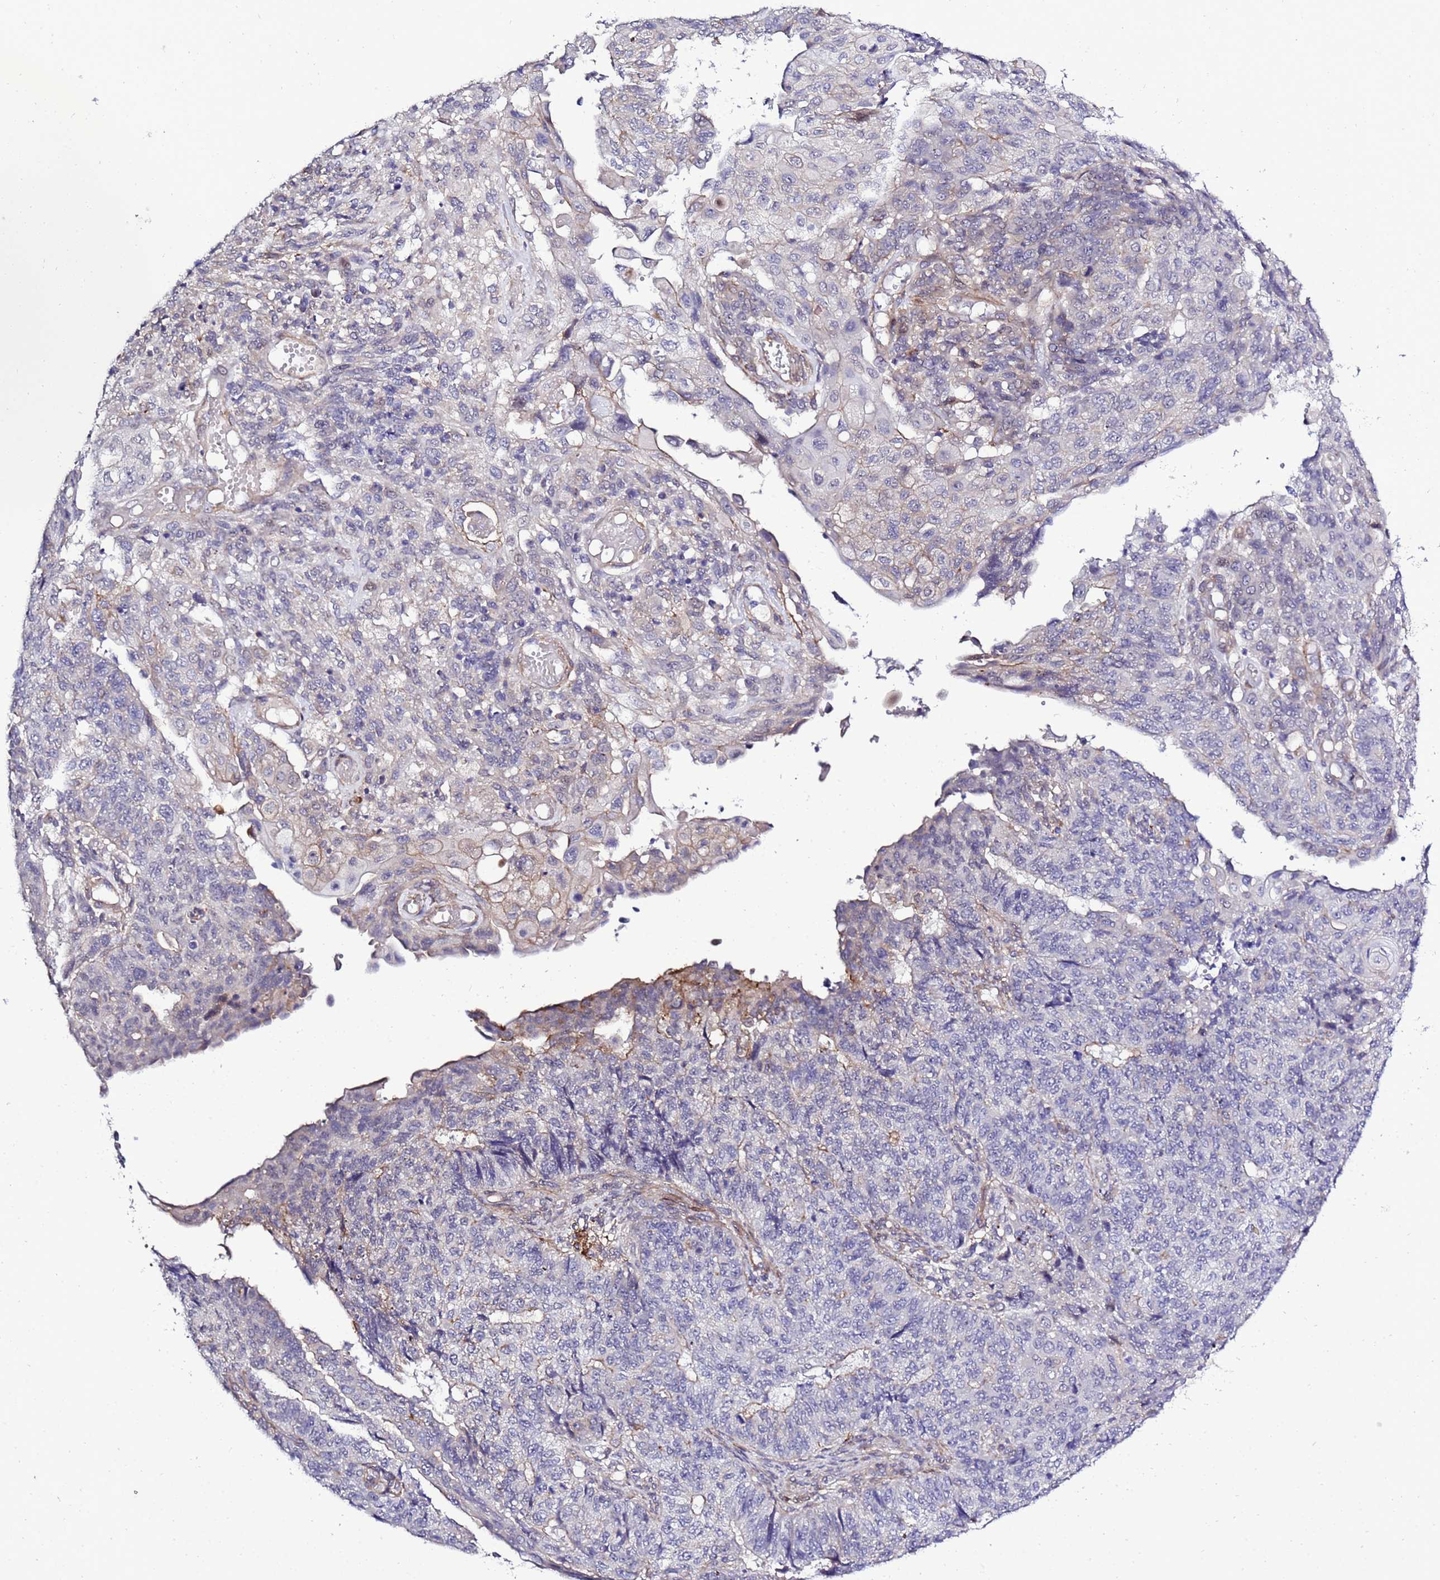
{"staining": {"intensity": "negative", "quantity": "none", "location": "none"}, "tissue": "endometrial cancer", "cell_type": "Tumor cells", "image_type": "cancer", "snomed": [{"axis": "morphology", "description": "Adenocarcinoma, NOS"}, {"axis": "topography", "description": "Endometrium"}], "caption": "This is an immunohistochemistry (IHC) micrograph of human endometrial adenocarcinoma. There is no expression in tumor cells.", "gene": "GZF1", "patient": {"sex": "female", "age": 32}}